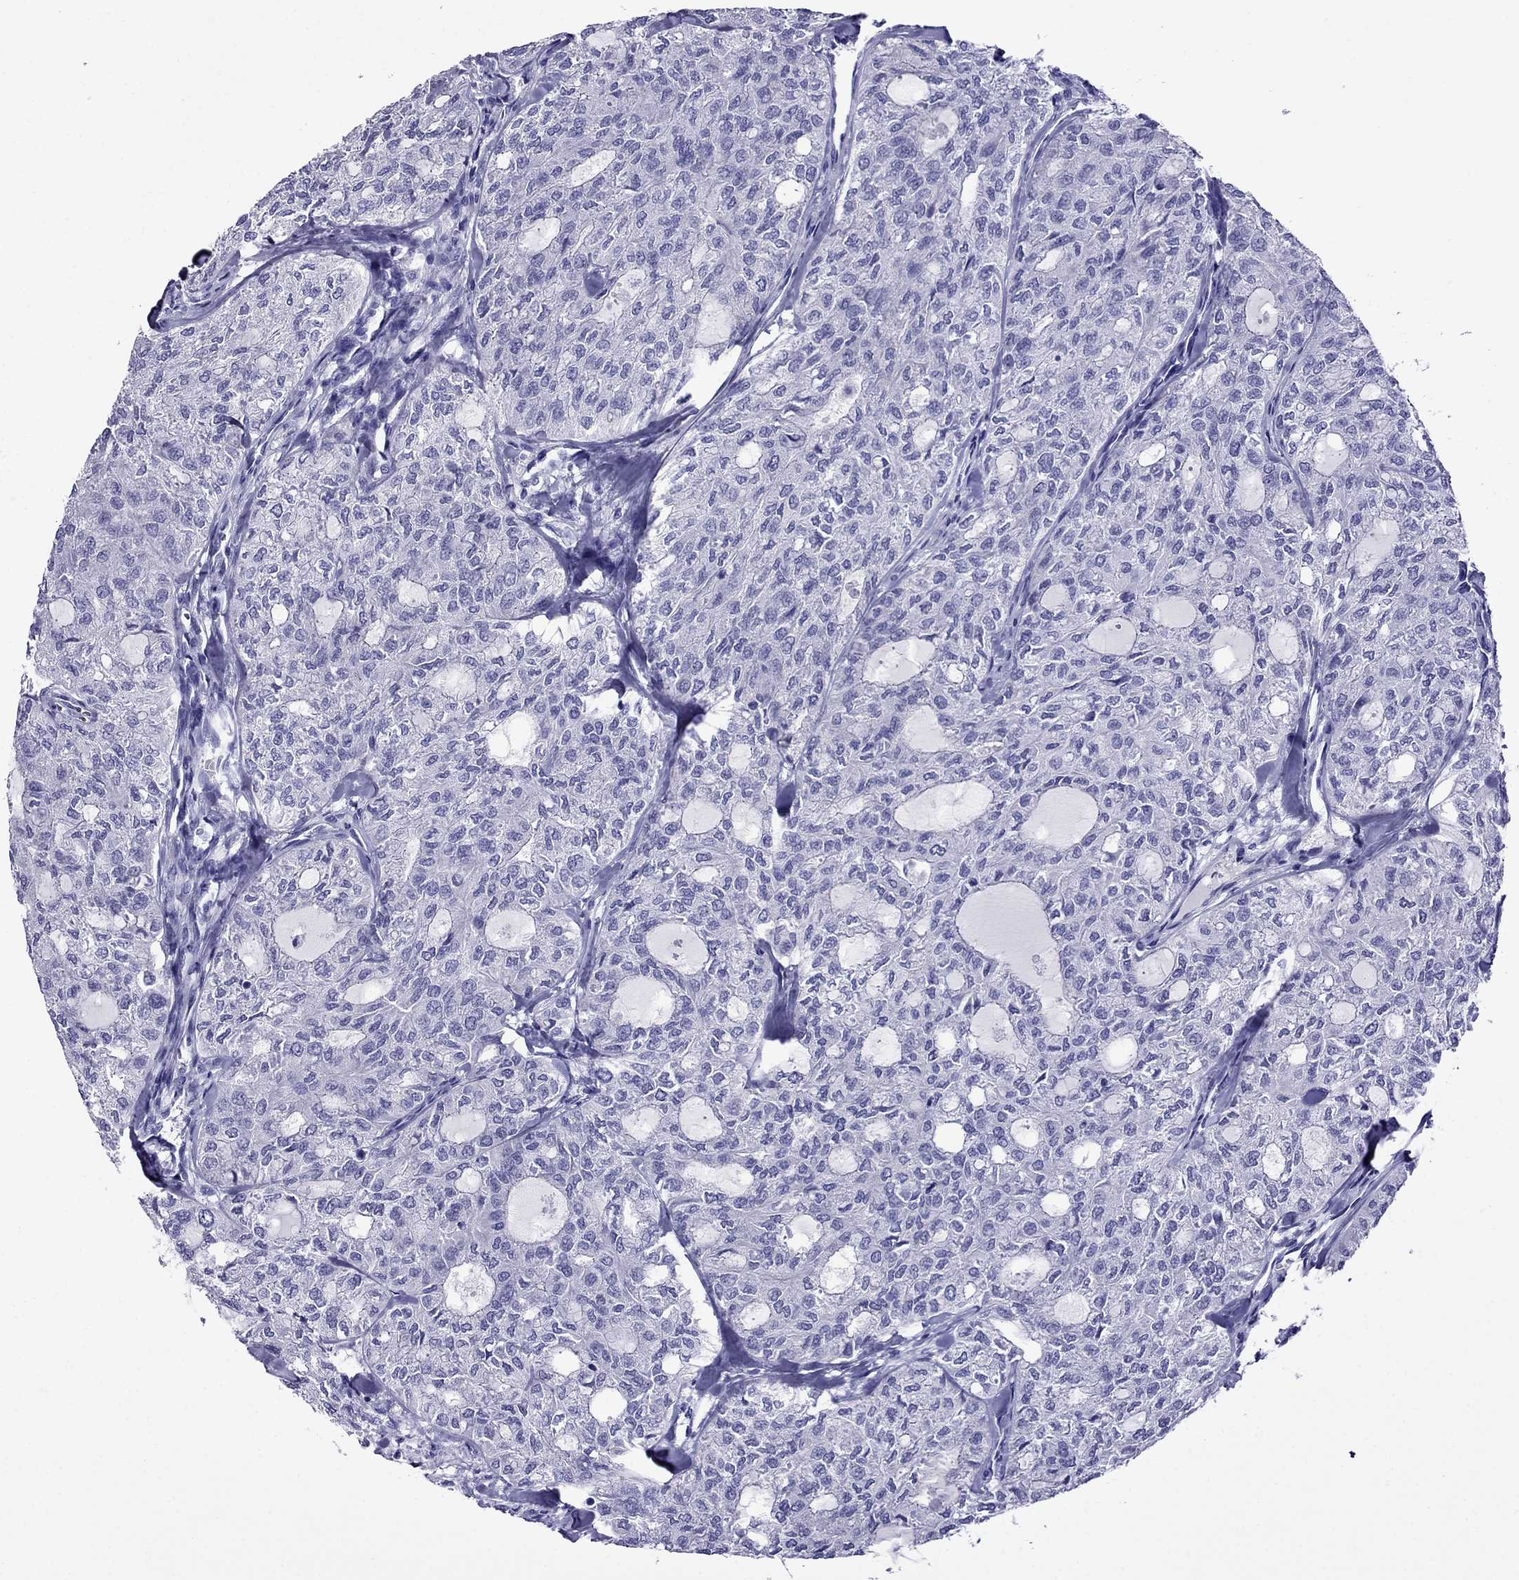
{"staining": {"intensity": "negative", "quantity": "none", "location": "none"}, "tissue": "thyroid cancer", "cell_type": "Tumor cells", "image_type": "cancer", "snomed": [{"axis": "morphology", "description": "Follicular adenoma carcinoma, NOS"}, {"axis": "topography", "description": "Thyroid gland"}], "caption": "Immunohistochemistry (IHC) micrograph of neoplastic tissue: human follicular adenoma carcinoma (thyroid) stained with DAB (3,3'-diaminobenzidine) demonstrates no significant protein positivity in tumor cells.", "gene": "CRYBA1", "patient": {"sex": "male", "age": 75}}